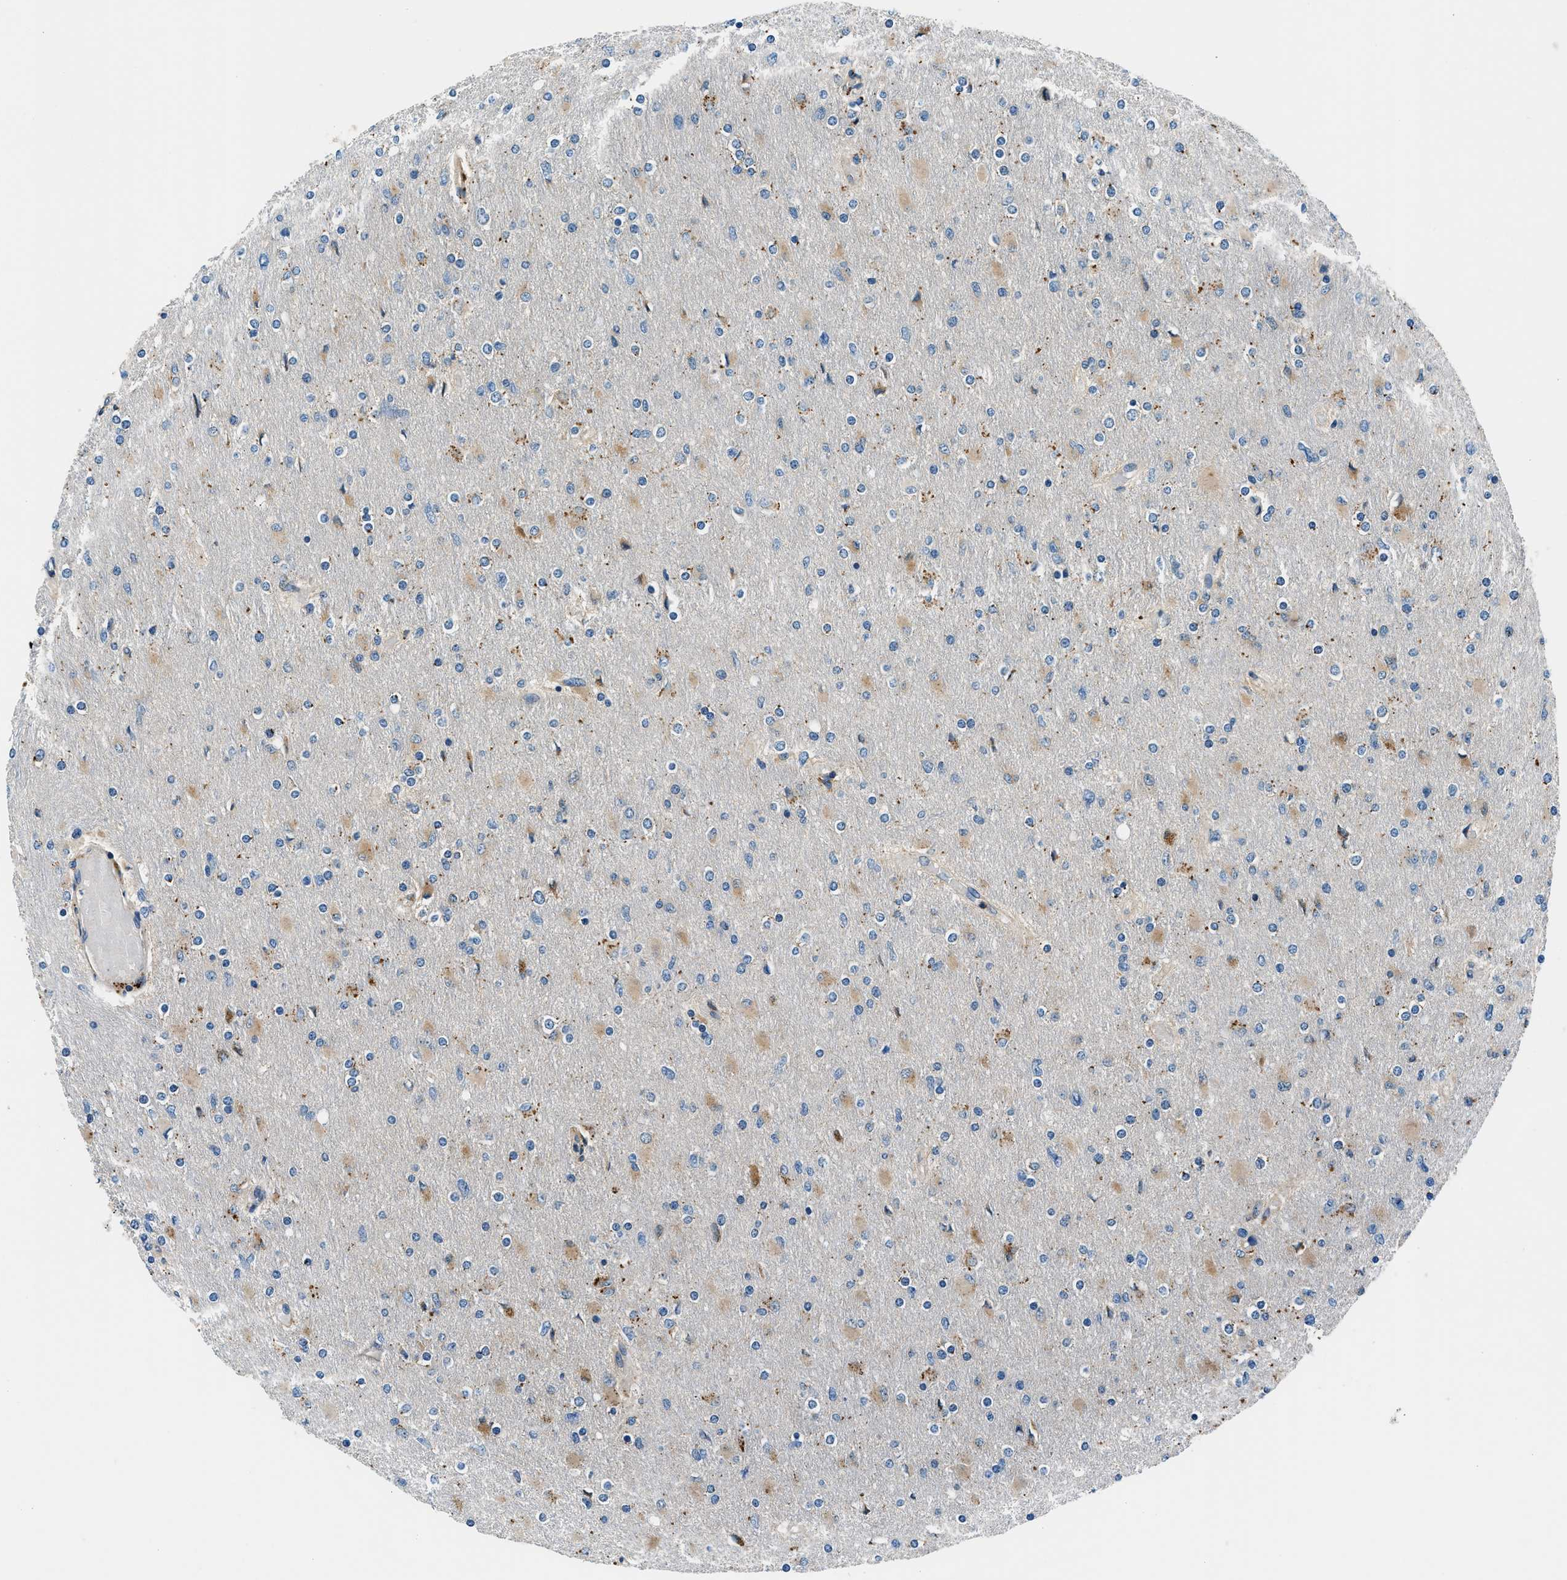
{"staining": {"intensity": "weak", "quantity": "25%-75%", "location": "cytoplasmic/membranous"}, "tissue": "glioma", "cell_type": "Tumor cells", "image_type": "cancer", "snomed": [{"axis": "morphology", "description": "Glioma, malignant, High grade"}, {"axis": "topography", "description": "Cerebral cortex"}], "caption": "Immunohistochemical staining of human high-grade glioma (malignant) displays weak cytoplasmic/membranous protein staining in approximately 25%-75% of tumor cells.", "gene": "SLC19A2", "patient": {"sex": "female", "age": 36}}